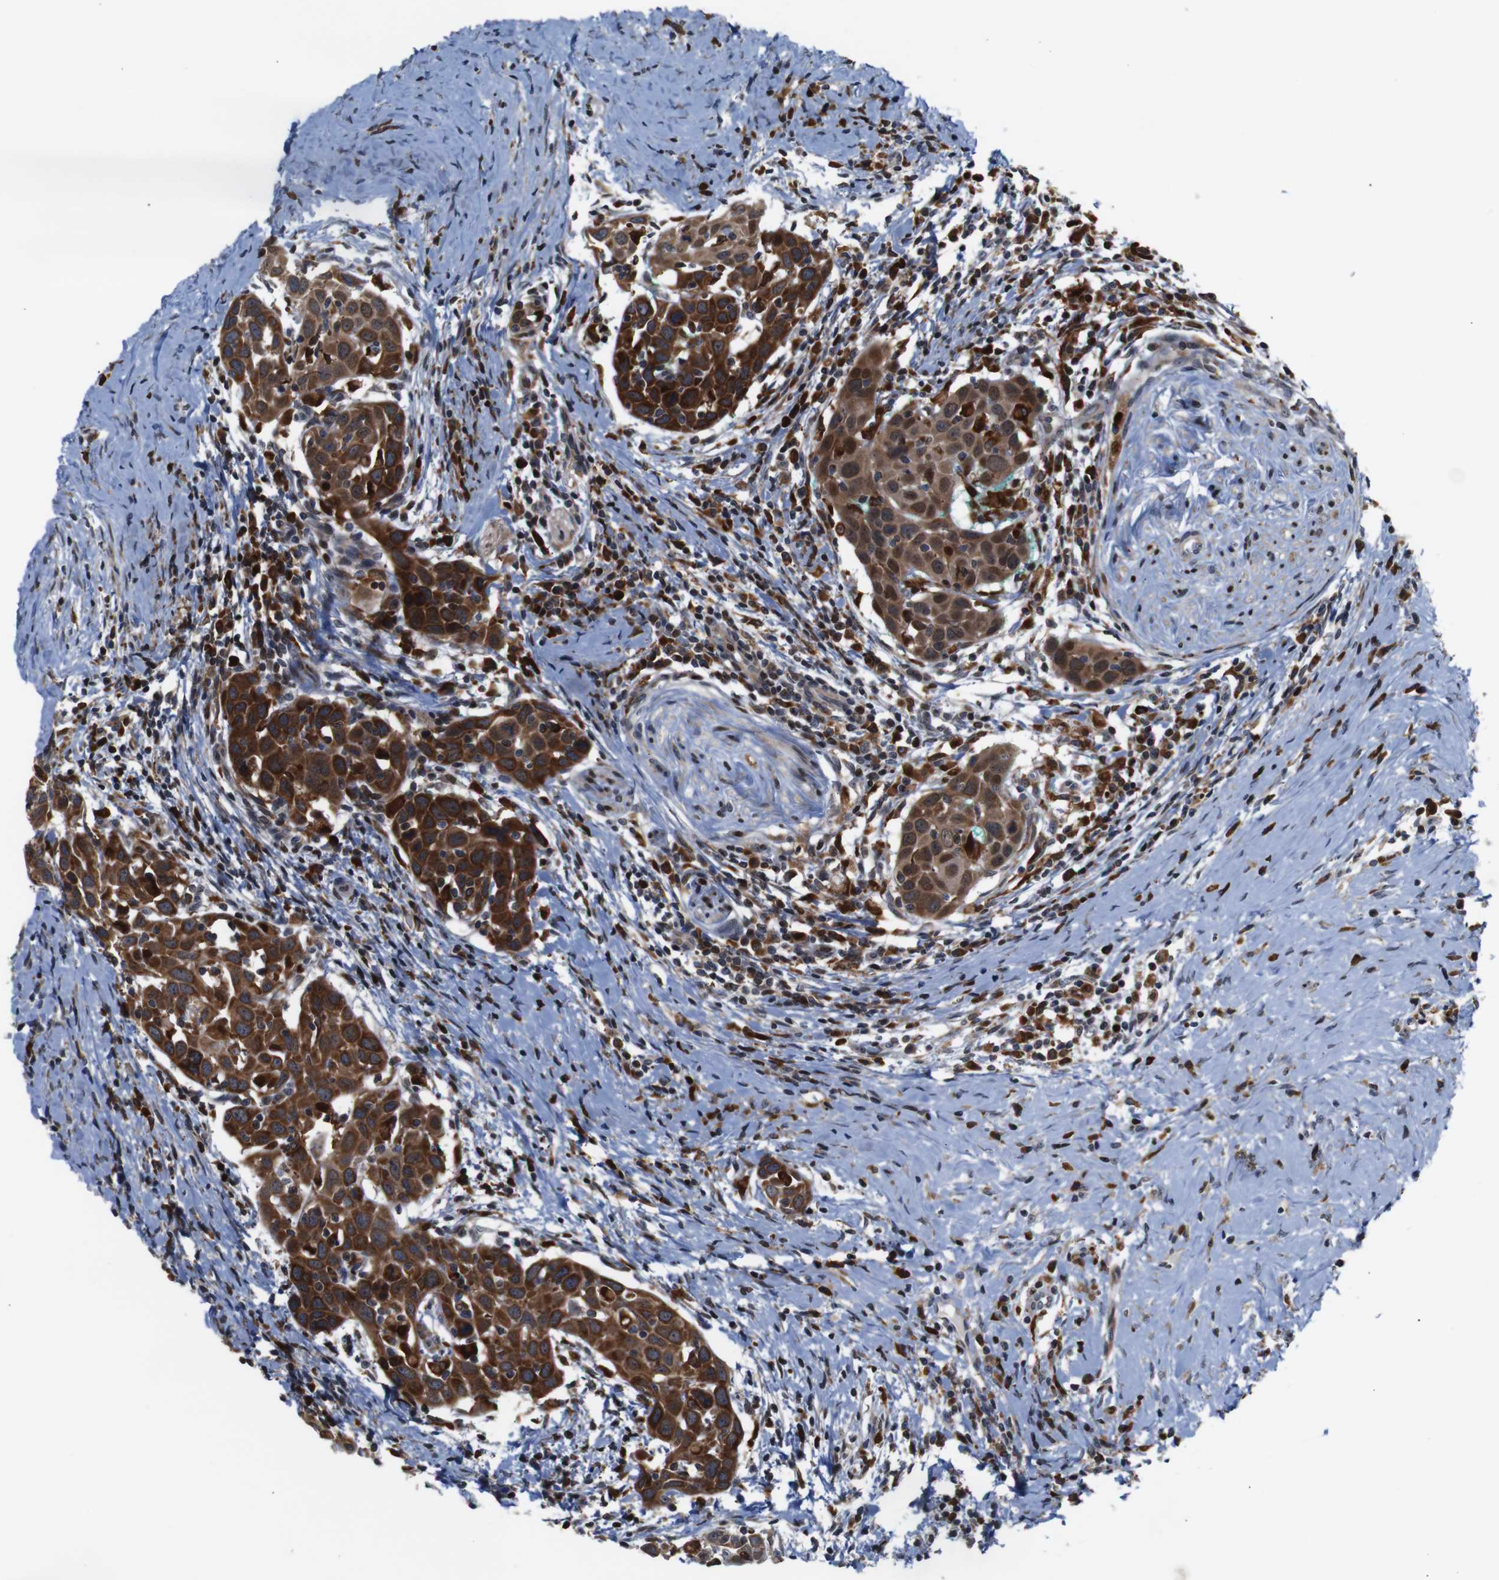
{"staining": {"intensity": "strong", "quantity": ">75%", "location": "cytoplasmic/membranous"}, "tissue": "head and neck cancer", "cell_type": "Tumor cells", "image_type": "cancer", "snomed": [{"axis": "morphology", "description": "Squamous cell carcinoma, NOS"}, {"axis": "topography", "description": "Oral tissue"}, {"axis": "topography", "description": "Head-Neck"}], "caption": "Protein analysis of head and neck cancer (squamous cell carcinoma) tissue demonstrates strong cytoplasmic/membranous expression in approximately >75% of tumor cells. Nuclei are stained in blue.", "gene": "PTPN1", "patient": {"sex": "female", "age": 50}}